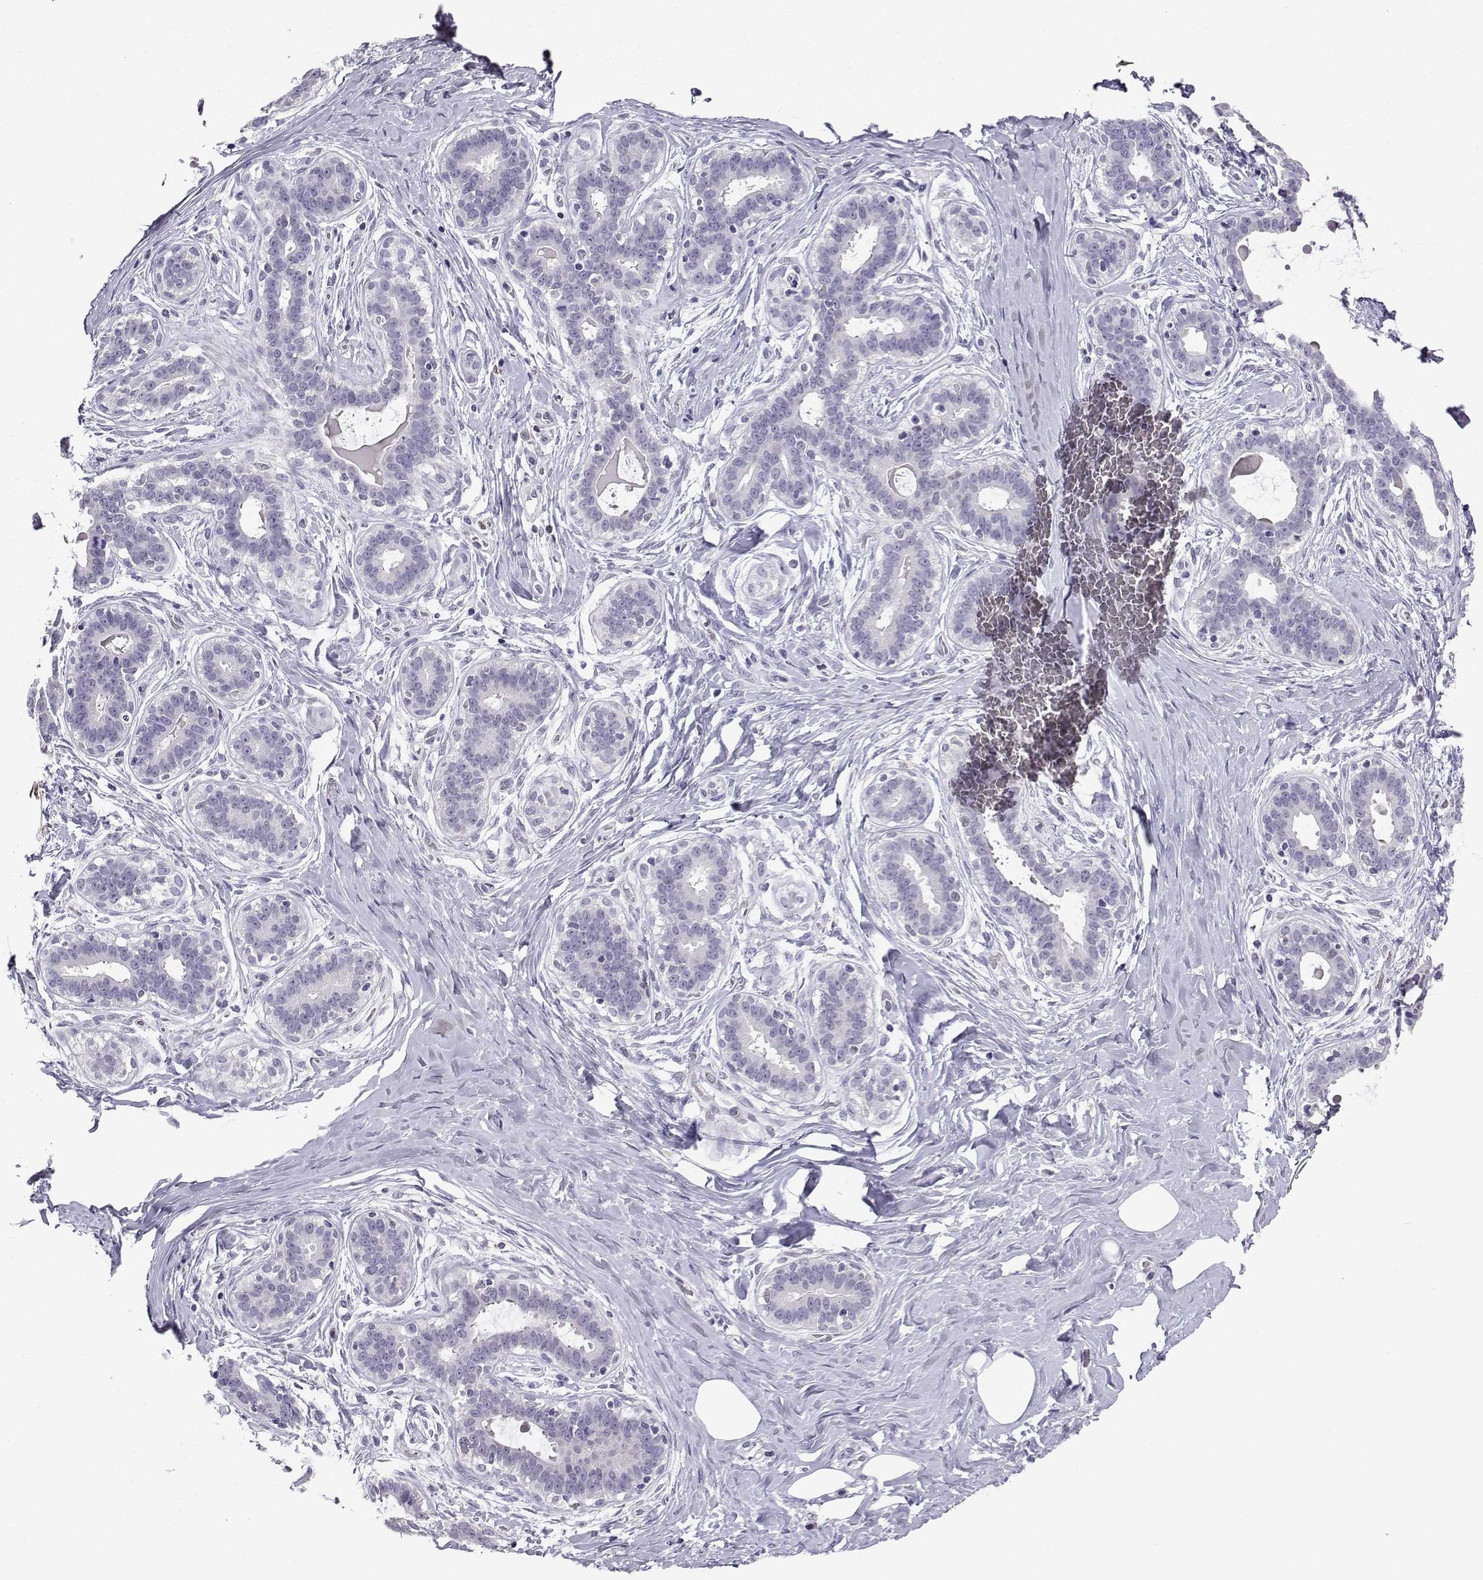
{"staining": {"intensity": "negative", "quantity": "none", "location": "none"}, "tissue": "breast", "cell_type": "Adipocytes", "image_type": "normal", "snomed": [{"axis": "morphology", "description": "Normal tissue, NOS"}, {"axis": "topography", "description": "Skin"}, {"axis": "topography", "description": "Breast"}], "caption": "The histopathology image shows no significant expression in adipocytes of breast.", "gene": "TBR1", "patient": {"sex": "female", "age": 43}}